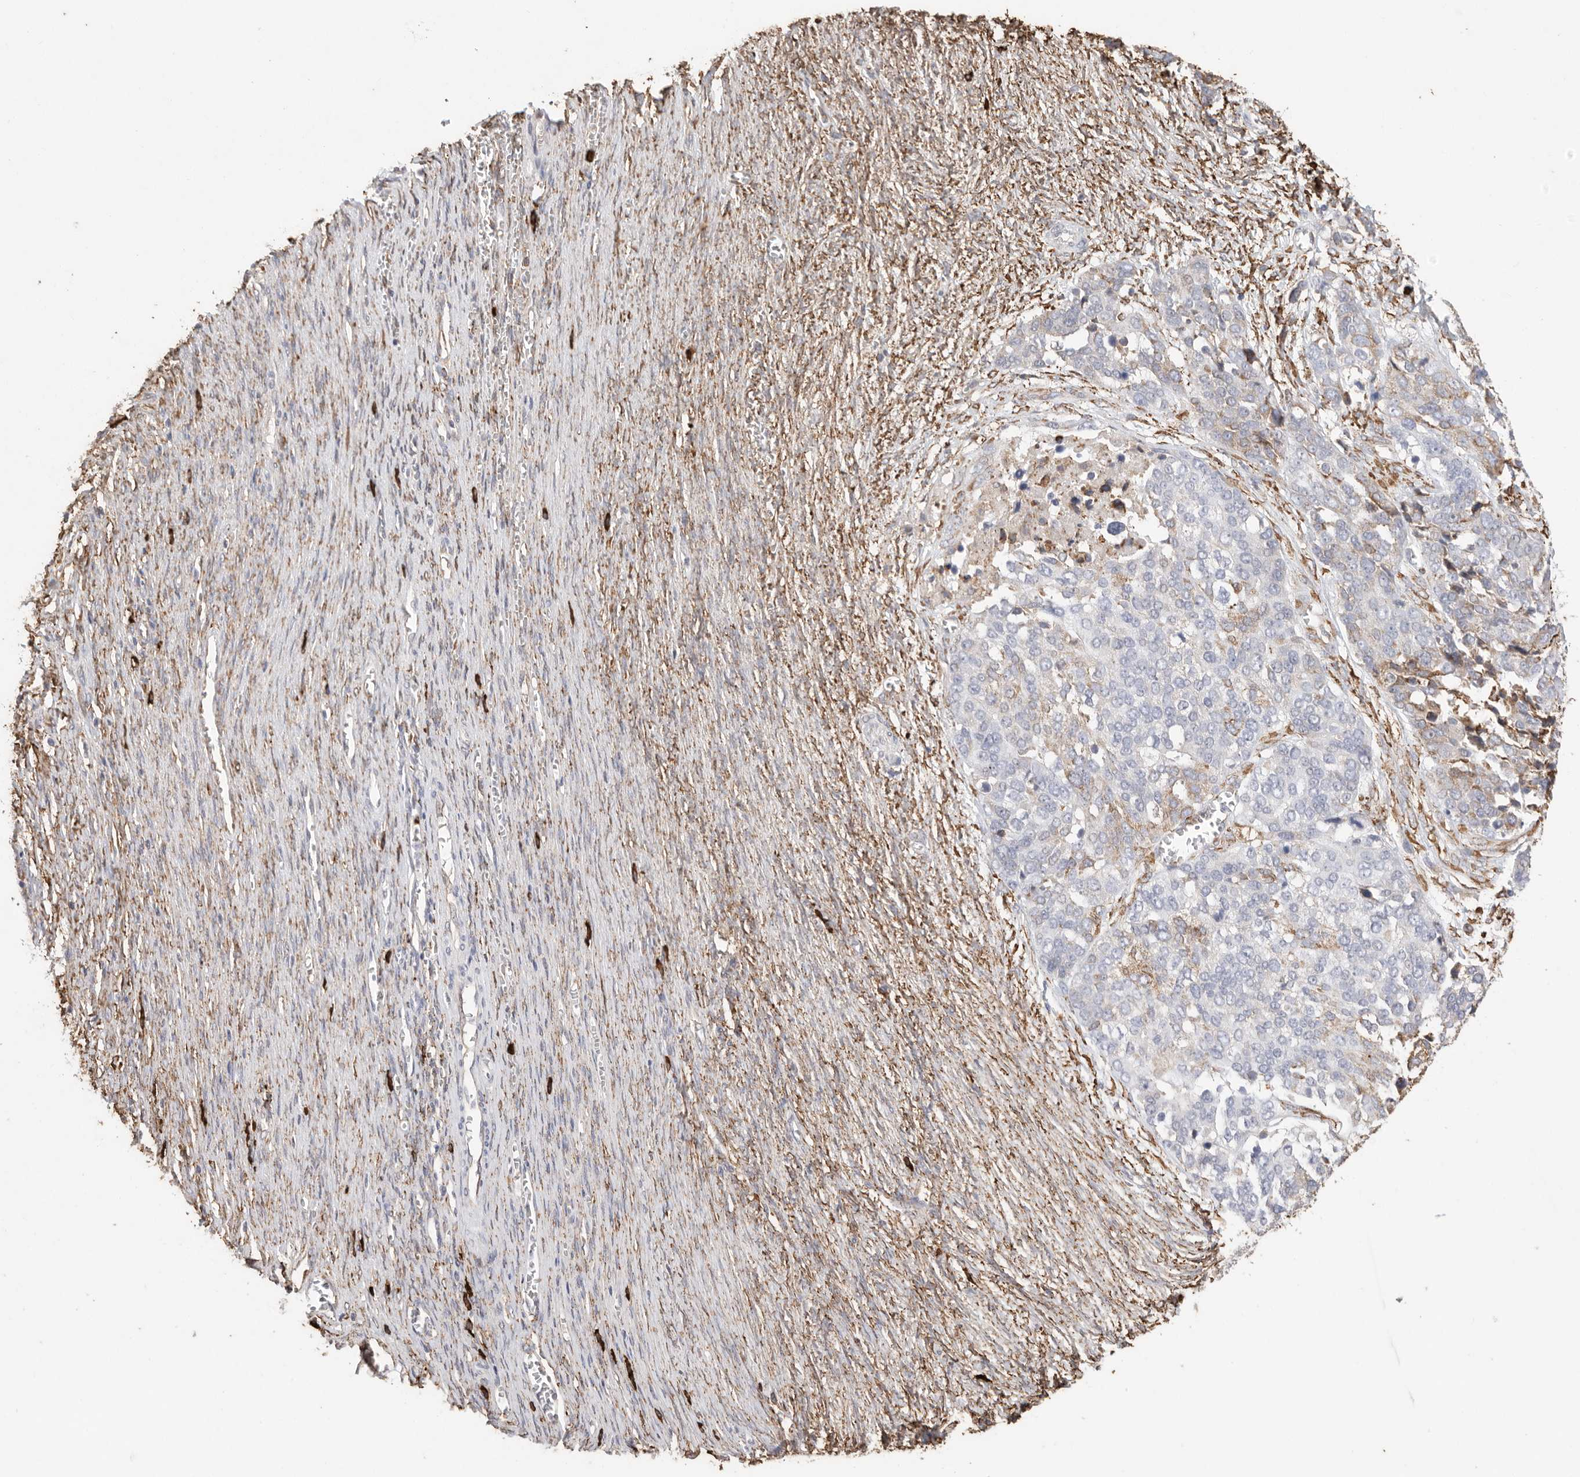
{"staining": {"intensity": "weak", "quantity": "25%-75%", "location": "cytoplasmic/membranous"}, "tissue": "ovarian cancer", "cell_type": "Tumor cells", "image_type": "cancer", "snomed": [{"axis": "morphology", "description": "Cystadenocarcinoma, serous, NOS"}, {"axis": "topography", "description": "Ovary"}], "caption": "The micrograph demonstrates immunohistochemical staining of serous cystadenocarcinoma (ovarian). There is weak cytoplasmic/membranous expression is identified in about 25%-75% of tumor cells. (DAB IHC with brightfield microscopy, high magnification).", "gene": "BLOC1S5", "patient": {"sex": "female", "age": 44}}